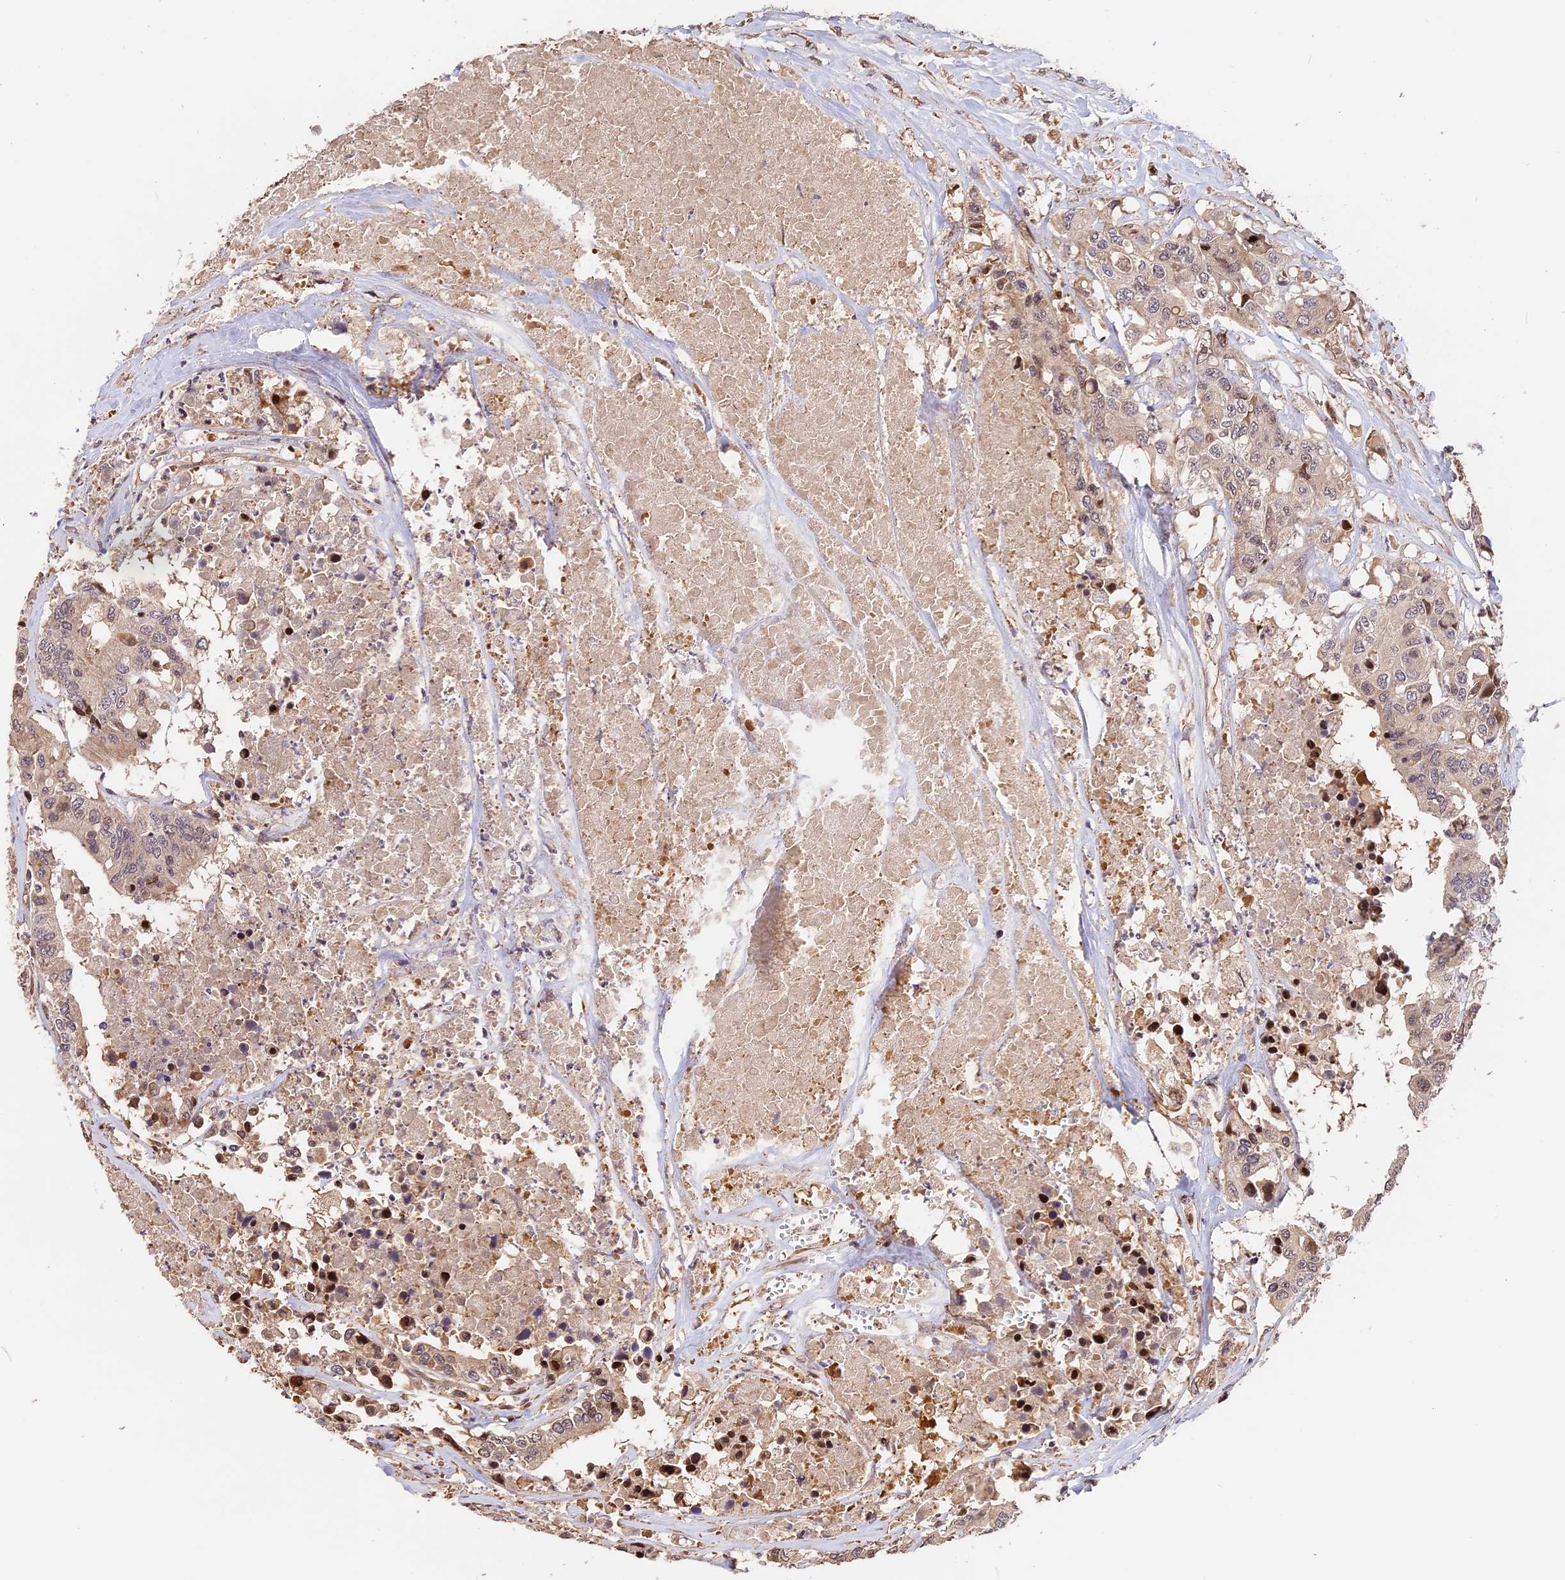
{"staining": {"intensity": "weak", "quantity": "<25%", "location": "nuclear"}, "tissue": "colorectal cancer", "cell_type": "Tumor cells", "image_type": "cancer", "snomed": [{"axis": "morphology", "description": "Adenocarcinoma, NOS"}, {"axis": "topography", "description": "Colon"}], "caption": "The immunohistochemistry (IHC) micrograph has no significant staining in tumor cells of colorectal cancer tissue.", "gene": "ARHGAP17", "patient": {"sex": "male", "age": 77}}